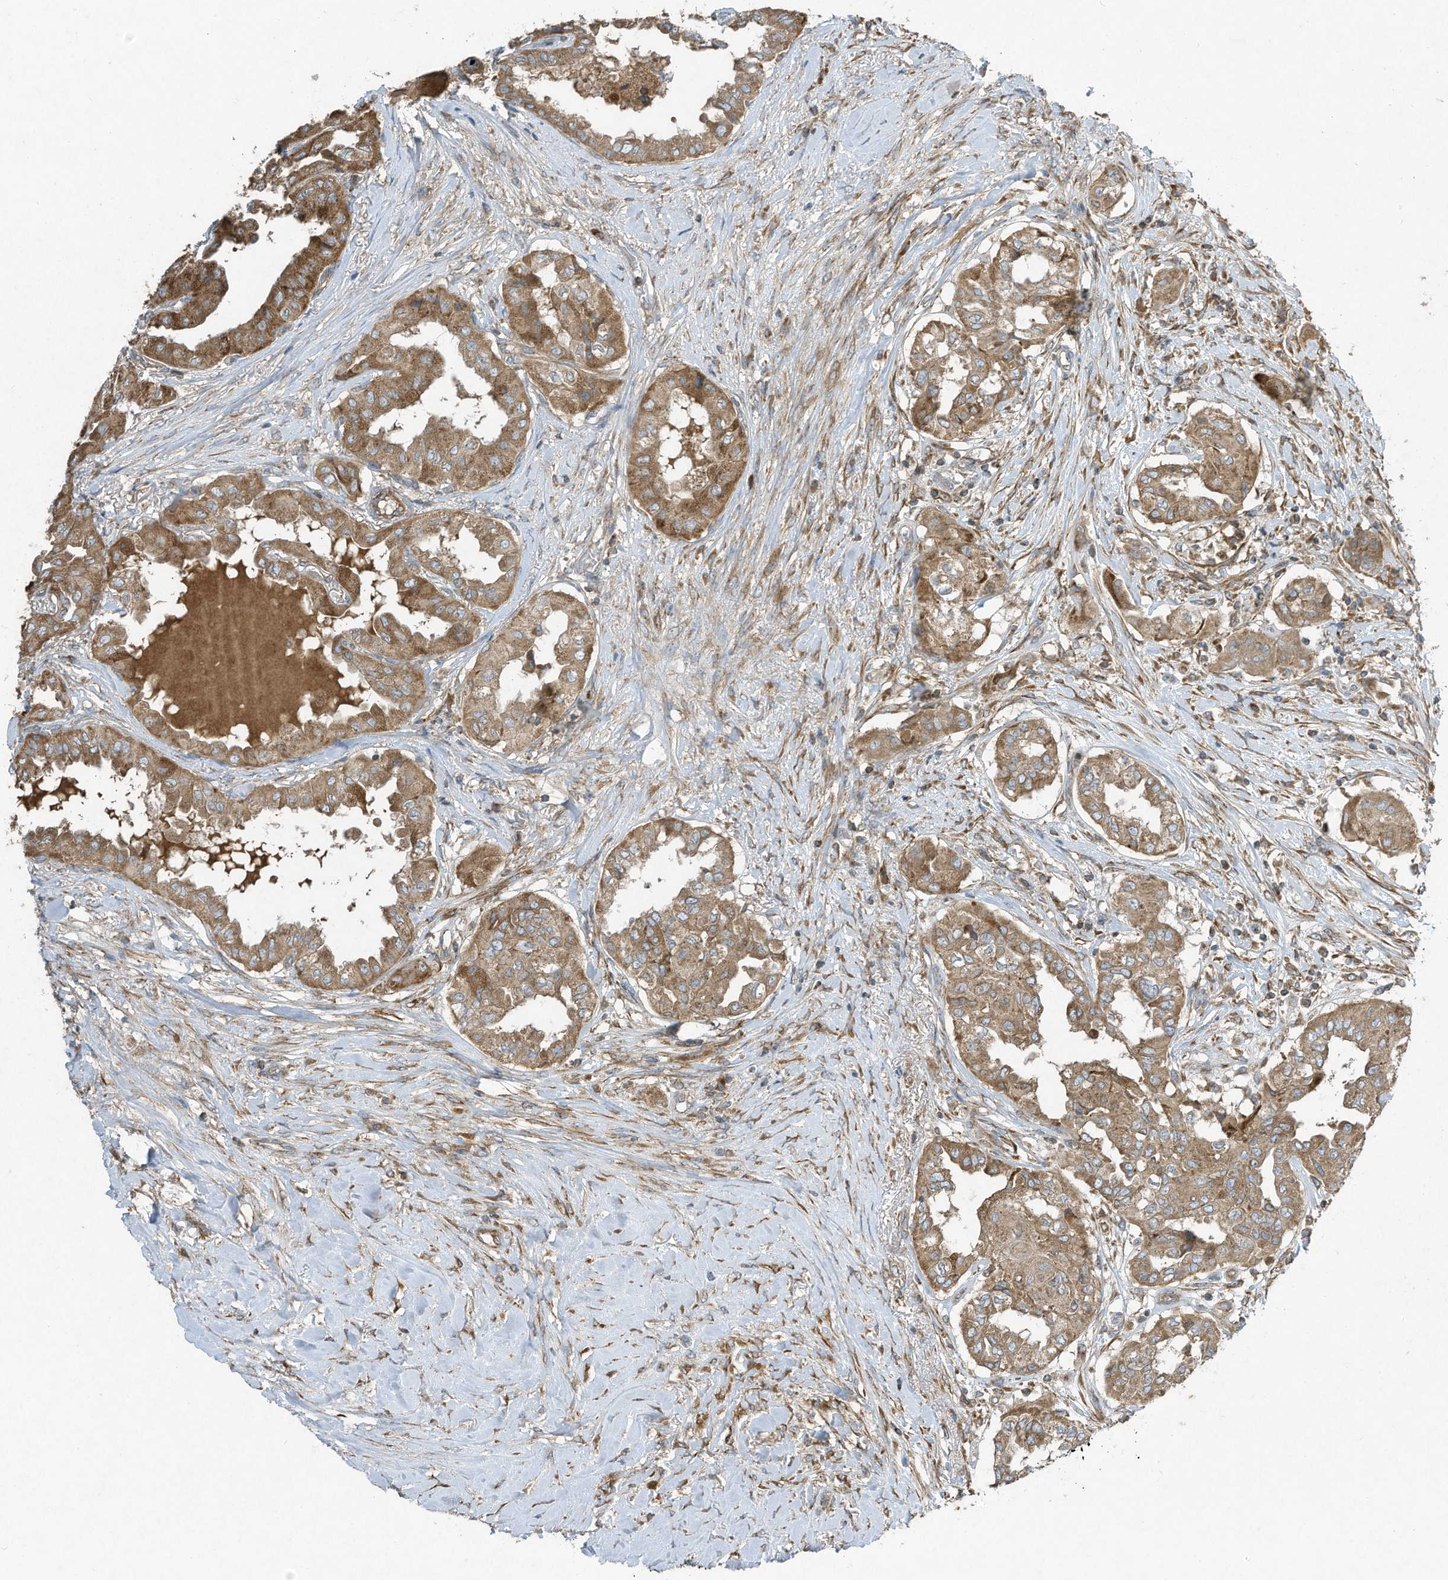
{"staining": {"intensity": "moderate", "quantity": ">75%", "location": "cytoplasmic/membranous"}, "tissue": "thyroid cancer", "cell_type": "Tumor cells", "image_type": "cancer", "snomed": [{"axis": "morphology", "description": "Papillary adenocarcinoma, NOS"}, {"axis": "topography", "description": "Thyroid gland"}], "caption": "Papillary adenocarcinoma (thyroid) was stained to show a protein in brown. There is medium levels of moderate cytoplasmic/membranous expression in about >75% of tumor cells.", "gene": "SYNJ2", "patient": {"sex": "female", "age": 59}}